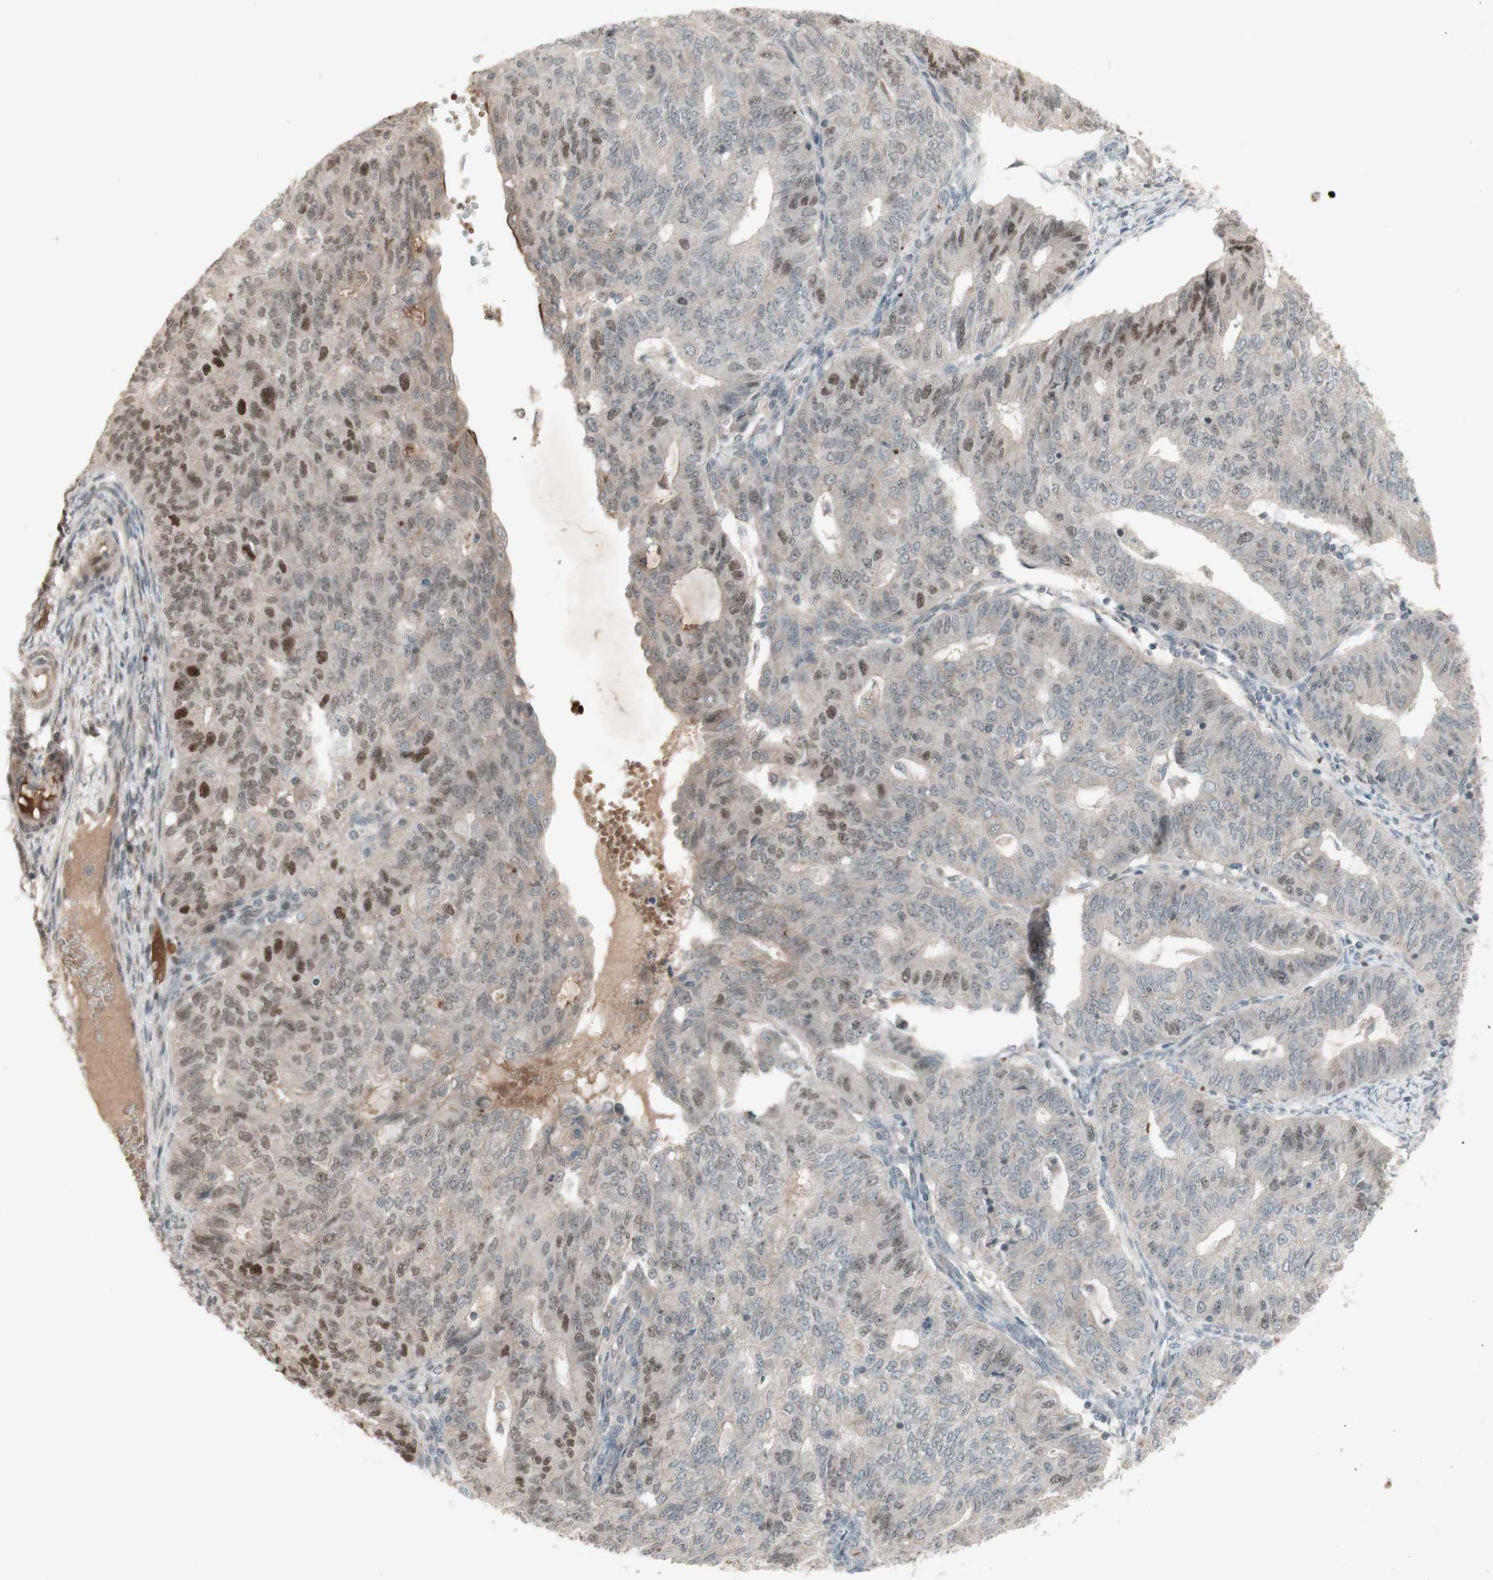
{"staining": {"intensity": "strong", "quantity": "<25%", "location": "cytoplasmic/membranous,nuclear"}, "tissue": "endometrial cancer", "cell_type": "Tumor cells", "image_type": "cancer", "snomed": [{"axis": "morphology", "description": "Adenocarcinoma, NOS"}, {"axis": "topography", "description": "Endometrium"}], "caption": "This photomicrograph displays immunohistochemistry staining of endometrial cancer, with medium strong cytoplasmic/membranous and nuclear expression in about <25% of tumor cells.", "gene": "MSH6", "patient": {"sex": "female", "age": 32}}